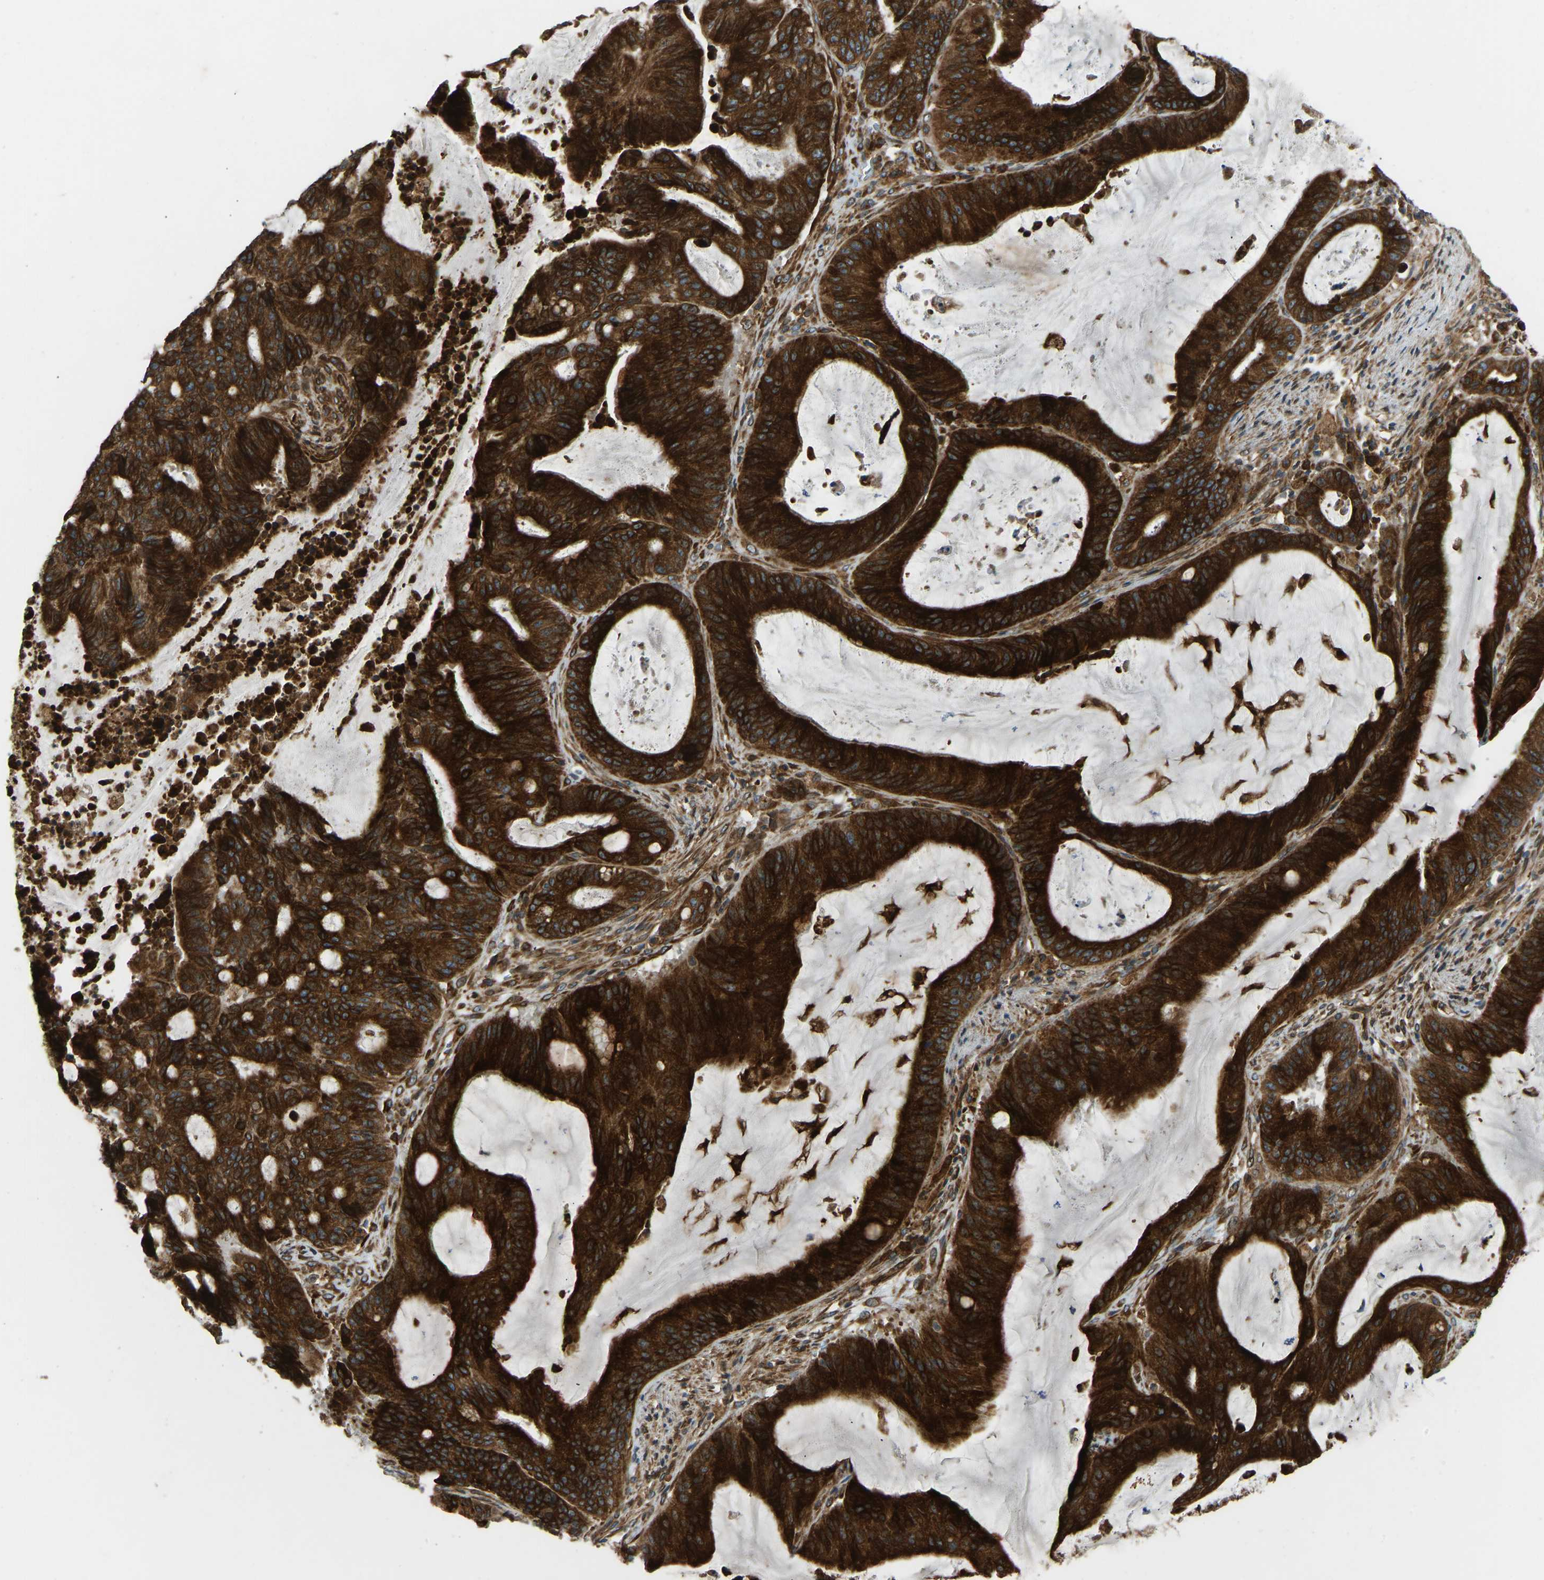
{"staining": {"intensity": "strong", "quantity": ">75%", "location": "cytoplasmic/membranous"}, "tissue": "liver cancer", "cell_type": "Tumor cells", "image_type": "cancer", "snomed": [{"axis": "morphology", "description": "Normal tissue, NOS"}, {"axis": "morphology", "description": "Cholangiocarcinoma"}, {"axis": "topography", "description": "Liver"}, {"axis": "topography", "description": "Peripheral nerve tissue"}], "caption": "Immunohistochemical staining of cholangiocarcinoma (liver) reveals high levels of strong cytoplasmic/membranous positivity in approximately >75% of tumor cells.", "gene": "OS9", "patient": {"sex": "female", "age": 73}}